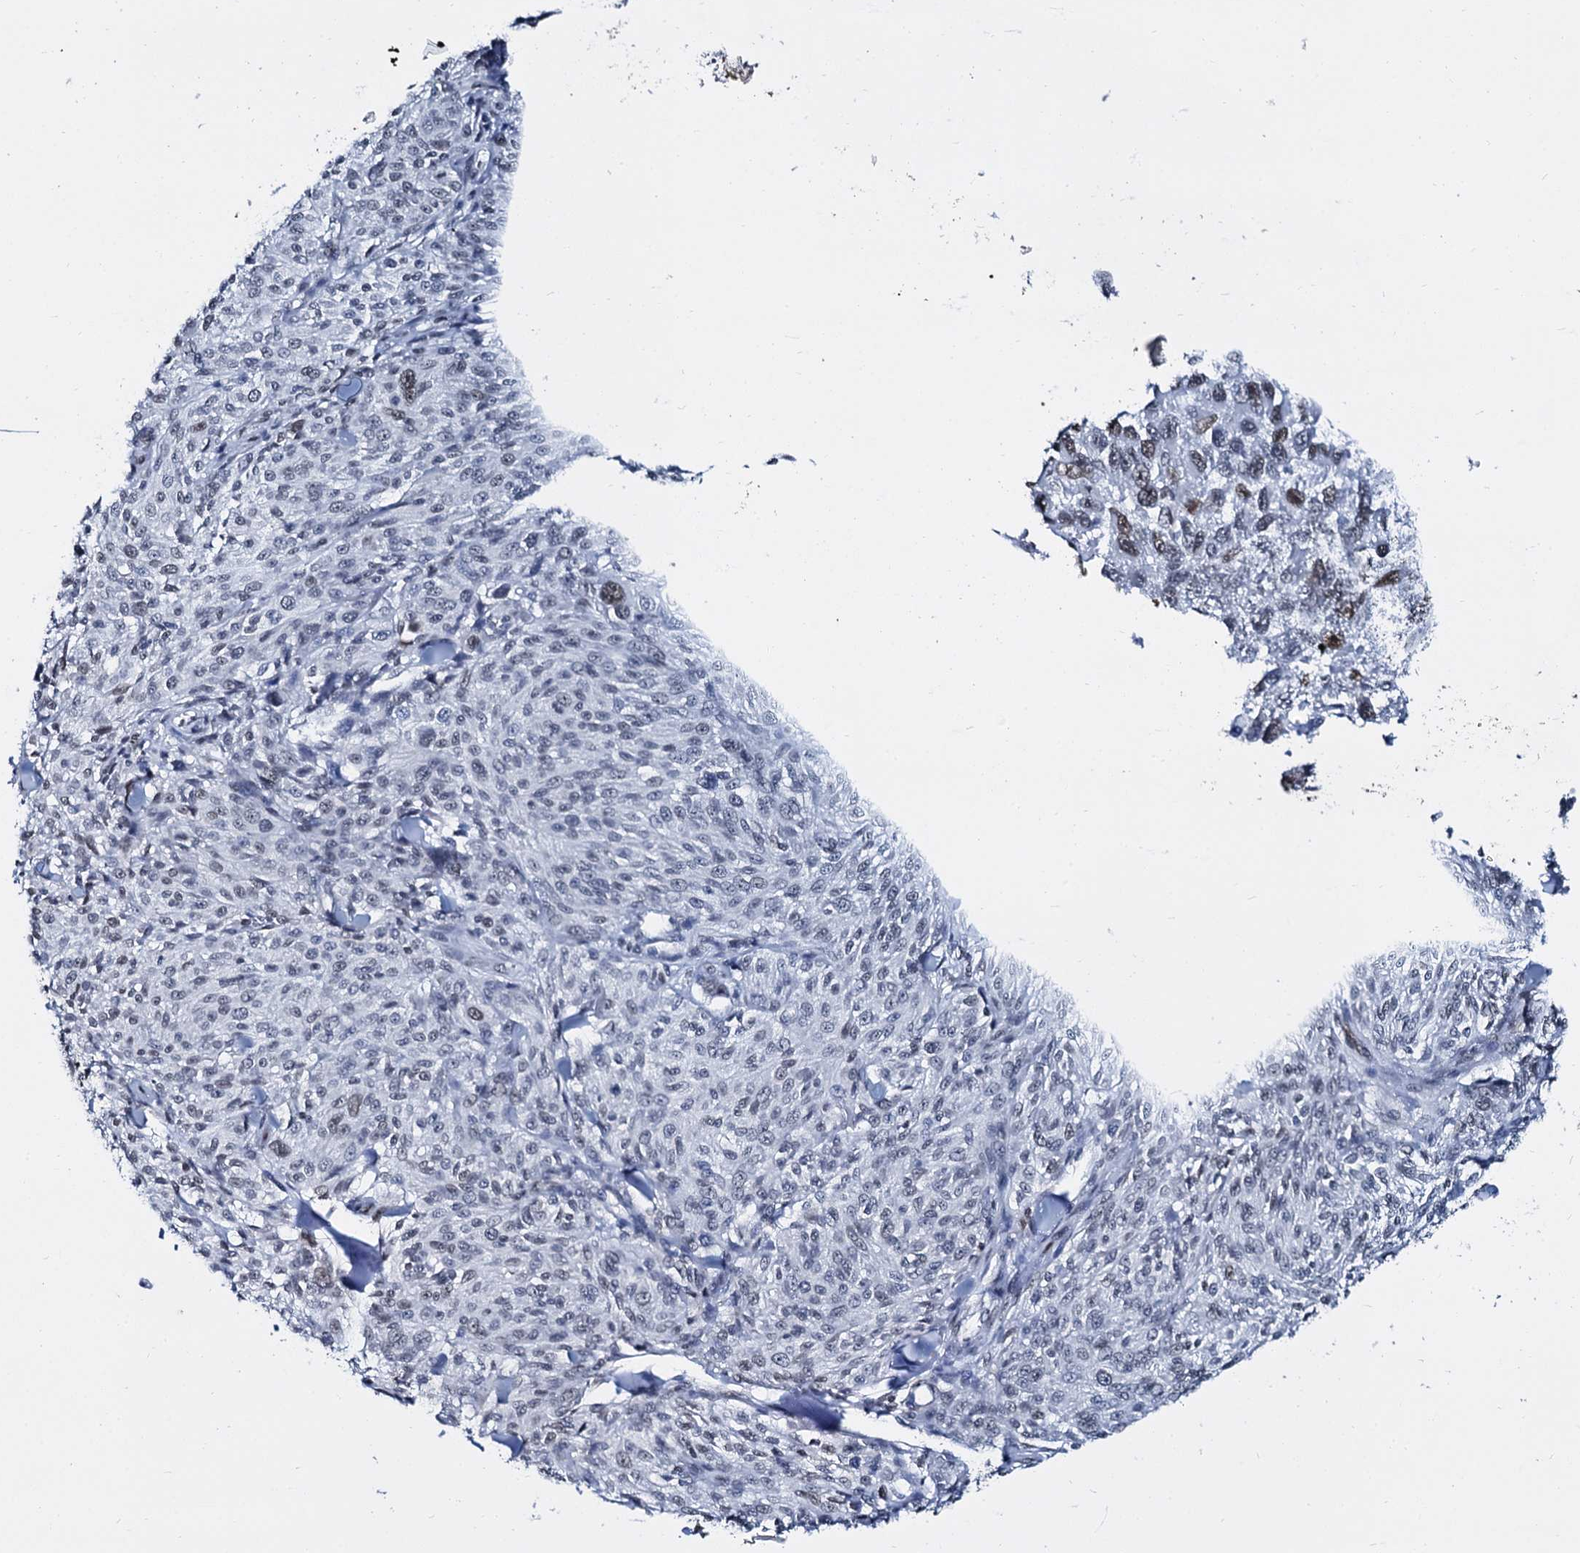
{"staining": {"intensity": "weak", "quantity": "<25%", "location": "nuclear"}, "tissue": "melanoma", "cell_type": "Tumor cells", "image_type": "cancer", "snomed": [{"axis": "morphology", "description": "Malignant melanoma, NOS"}, {"axis": "topography", "description": "Skin of trunk"}], "caption": "Immunohistochemistry histopathology image of malignant melanoma stained for a protein (brown), which shows no staining in tumor cells.", "gene": "CMAS", "patient": {"sex": "male", "age": 71}}